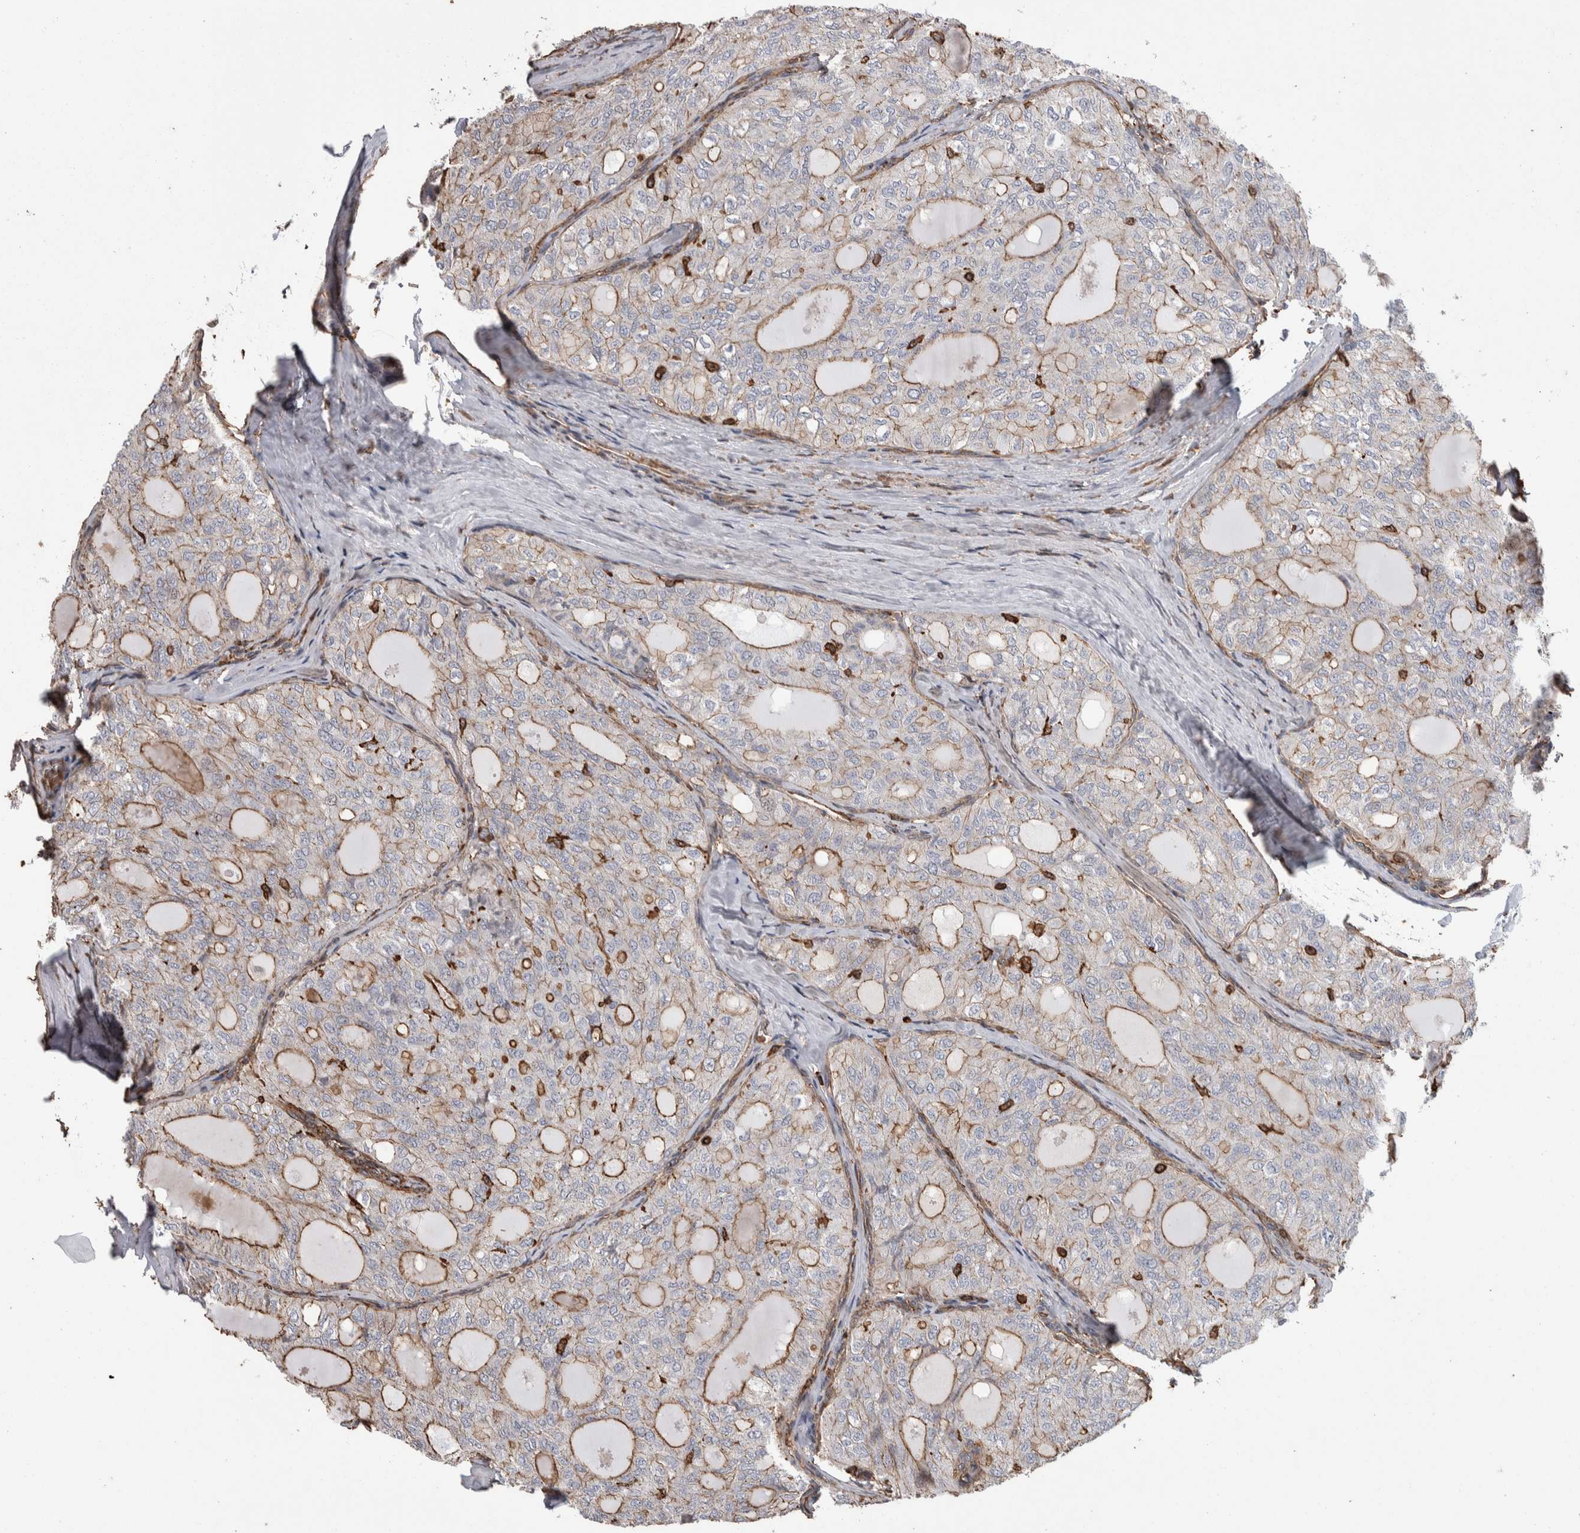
{"staining": {"intensity": "moderate", "quantity": "25%-75%", "location": "cytoplasmic/membranous"}, "tissue": "thyroid cancer", "cell_type": "Tumor cells", "image_type": "cancer", "snomed": [{"axis": "morphology", "description": "Follicular adenoma carcinoma, NOS"}, {"axis": "topography", "description": "Thyroid gland"}], "caption": "Immunohistochemical staining of human thyroid cancer (follicular adenoma carcinoma) displays medium levels of moderate cytoplasmic/membranous positivity in approximately 25%-75% of tumor cells. (DAB (3,3'-diaminobenzidine) = brown stain, brightfield microscopy at high magnification).", "gene": "ENPP2", "patient": {"sex": "male", "age": 75}}